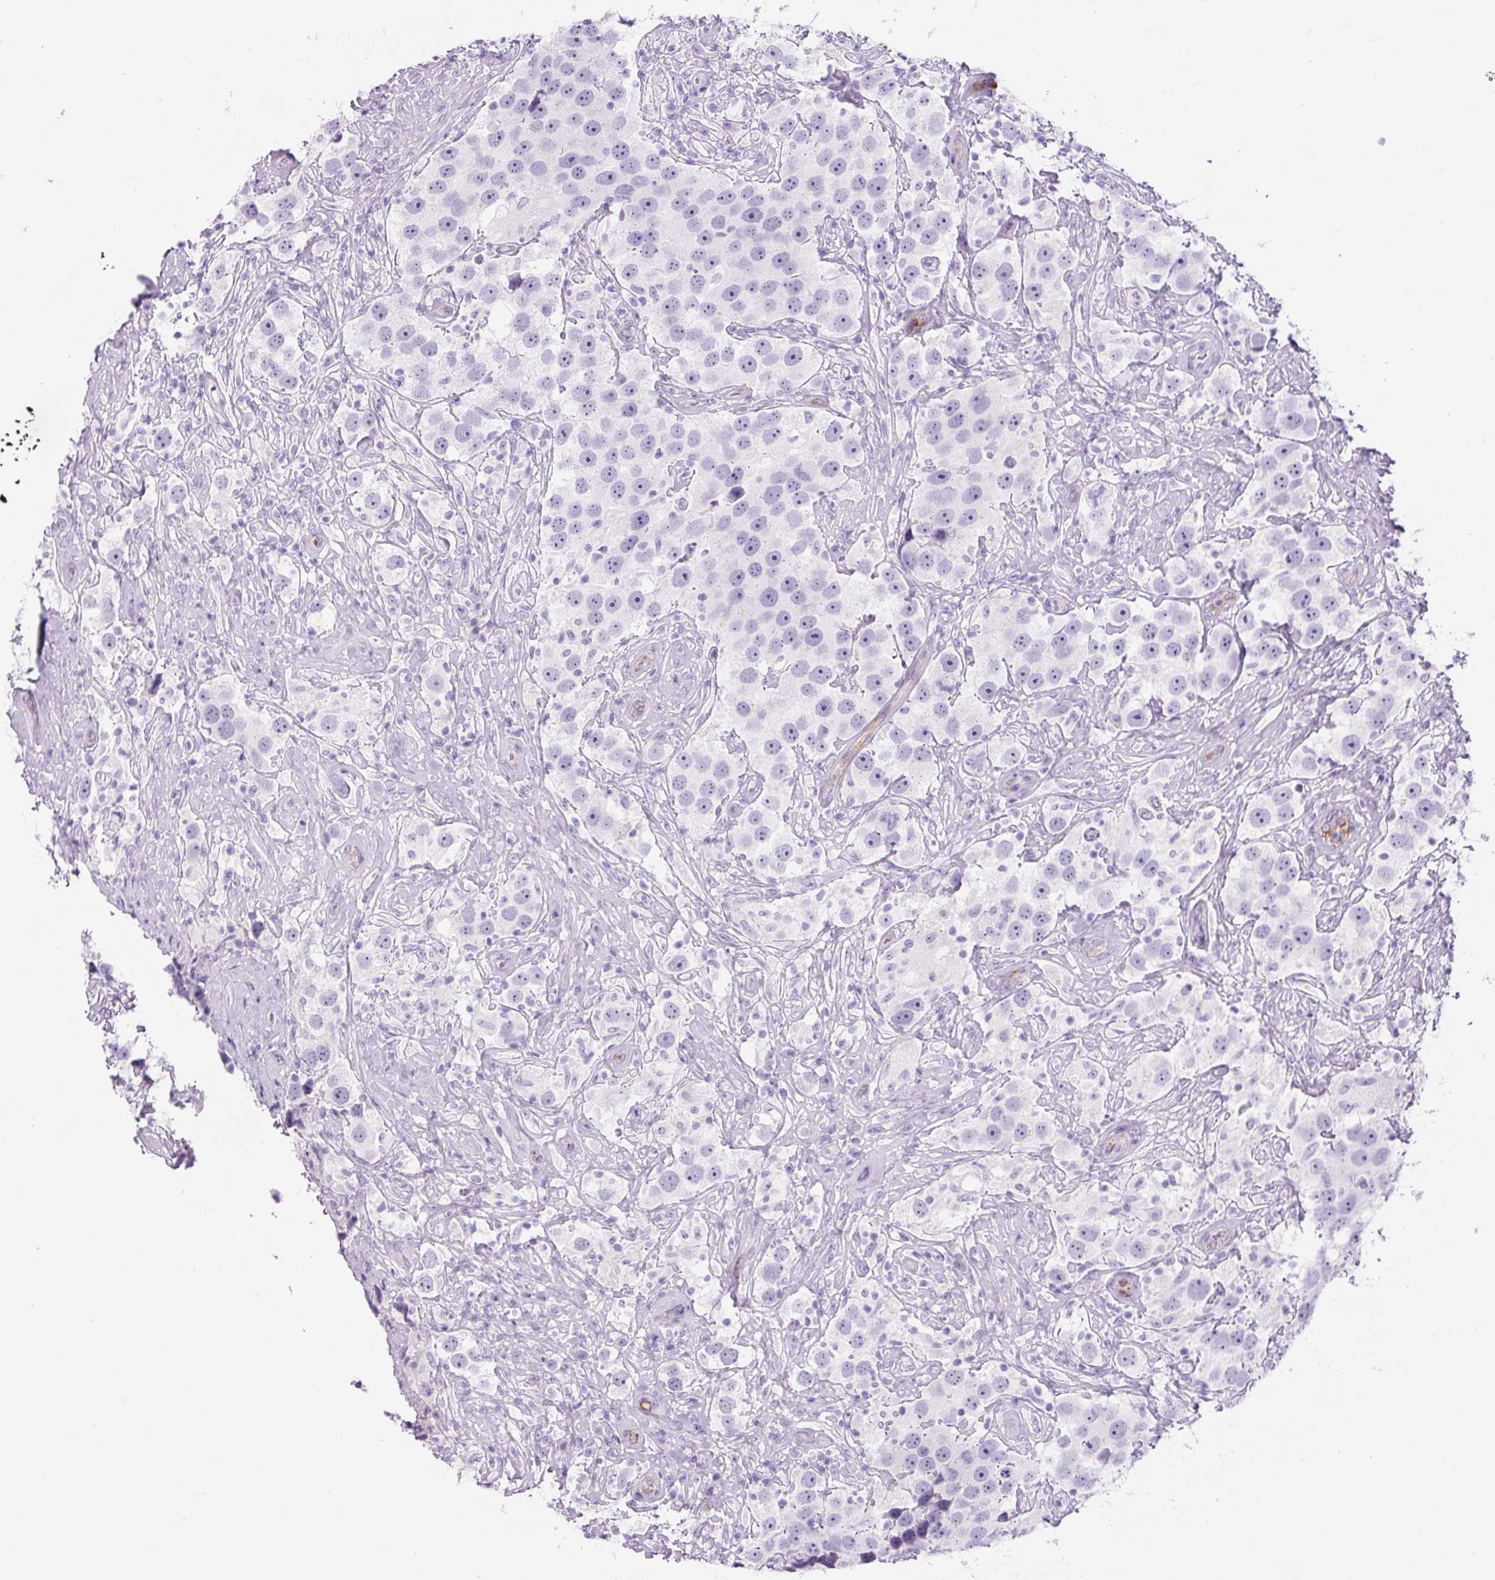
{"staining": {"intensity": "negative", "quantity": "none", "location": "none"}, "tissue": "testis cancer", "cell_type": "Tumor cells", "image_type": "cancer", "snomed": [{"axis": "morphology", "description": "Seminoma, NOS"}, {"axis": "topography", "description": "Testis"}], "caption": "The immunohistochemistry (IHC) micrograph has no significant expression in tumor cells of testis seminoma tissue.", "gene": "RSPO4", "patient": {"sex": "male", "age": 49}}